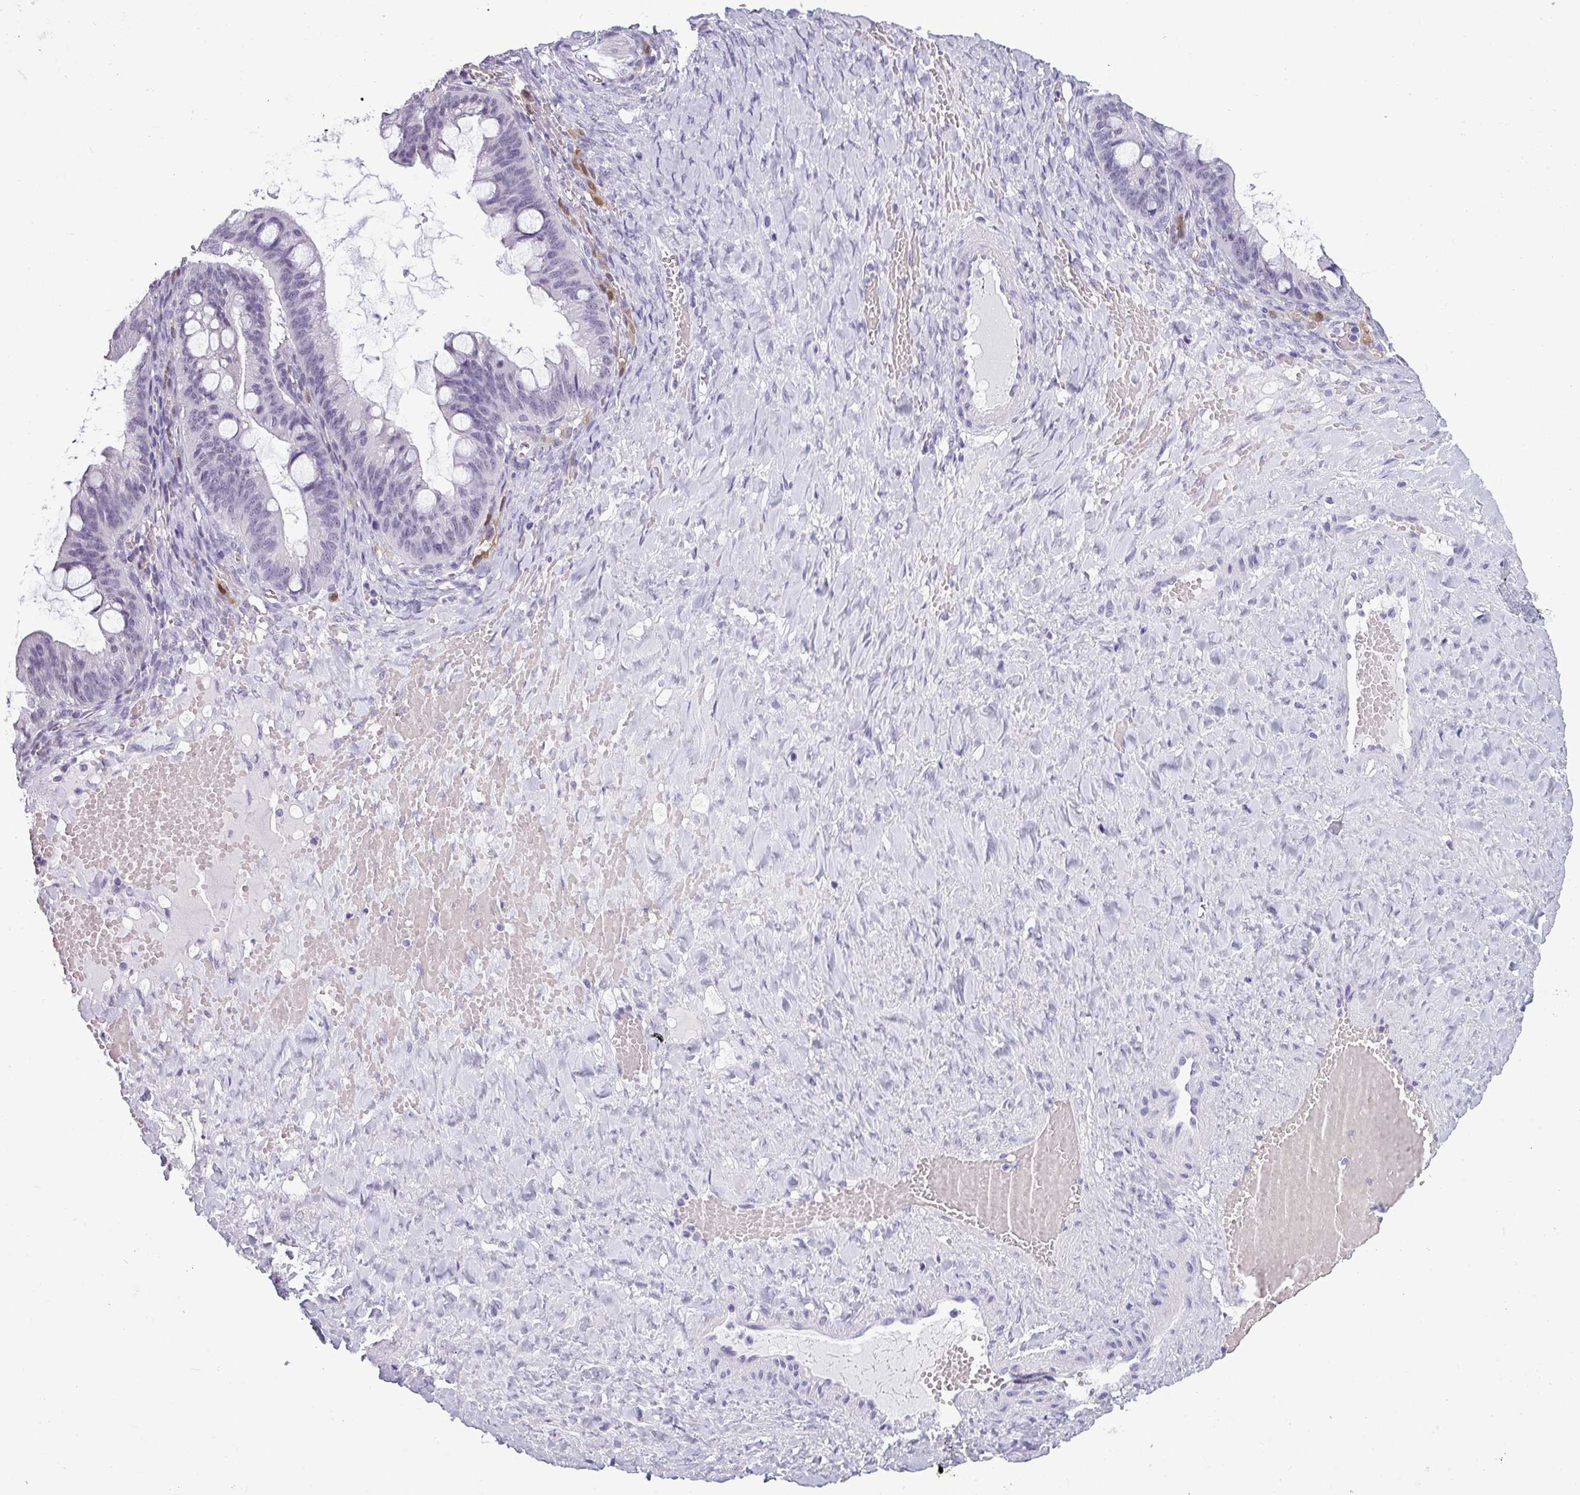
{"staining": {"intensity": "negative", "quantity": "none", "location": "none"}, "tissue": "ovarian cancer", "cell_type": "Tumor cells", "image_type": "cancer", "snomed": [{"axis": "morphology", "description": "Cystadenocarcinoma, mucinous, NOS"}, {"axis": "topography", "description": "Ovary"}], "caption": "A micrograph of human mucinous cystadenocarcinoma (ovarian) is negative for staining in tumor cells.", "gene": "SRGAP1", "patient": {"sex": "female", "age": 73}}